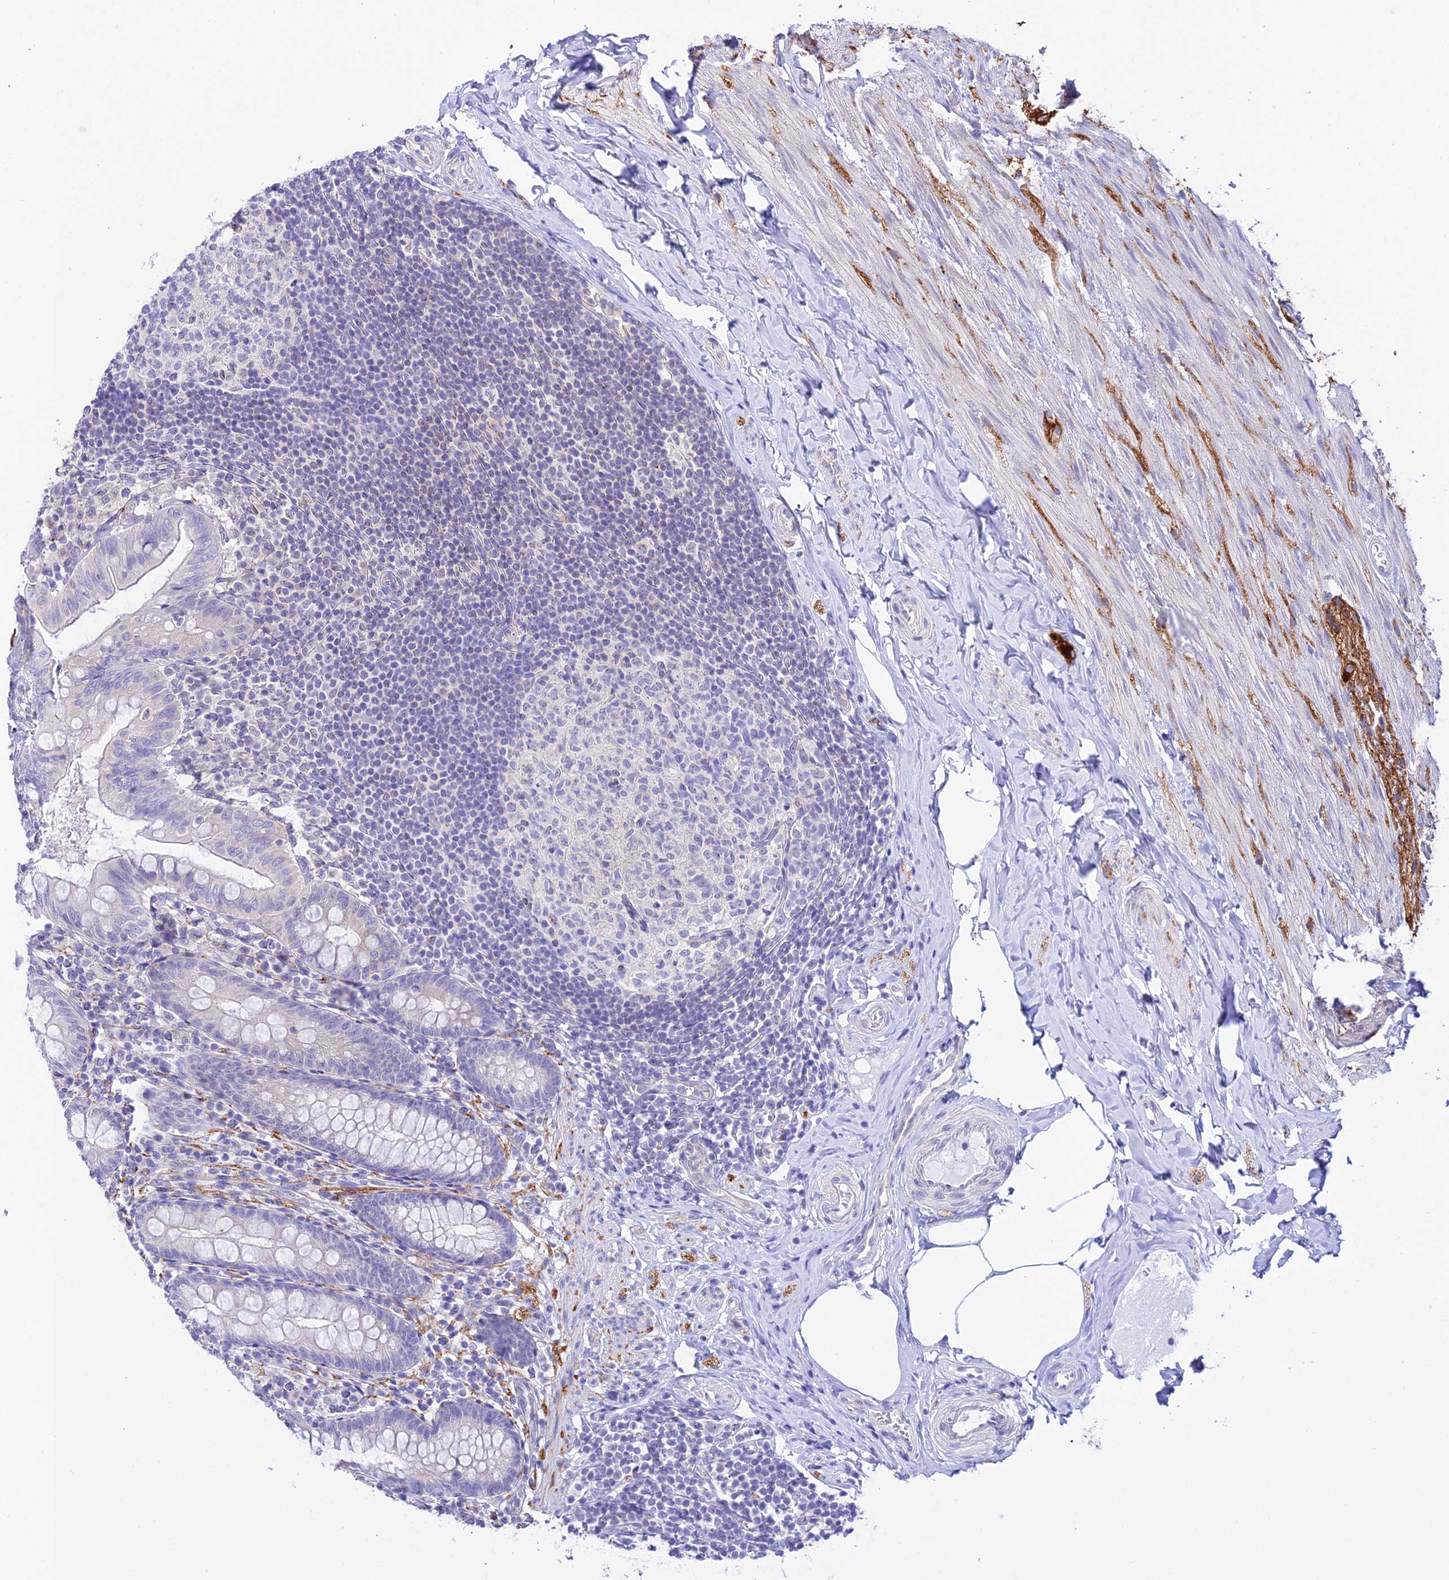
{"staining": {"intensity": "negative", "quantity": "none", "location": "none"}, "tissue": "appendix", "cell_type": "Glandular cells", "image_type": "normal", "snomed": [{"axis": "morphology", "description": "Normal tissue, NOS"}, {"axis": "topography", "description": "Appendix"}], "caption": "High magnification brightfield microscopy of benign appendix stained with DAB (brown) and counterstained with hematoxylin (blue): glandular cells show no significant expression. (Brightfield microscopy of DAB immunohistochemistry at high magnification).", "gene": "ATG16L2", "patient": {"sex": "male", "age": 55}}